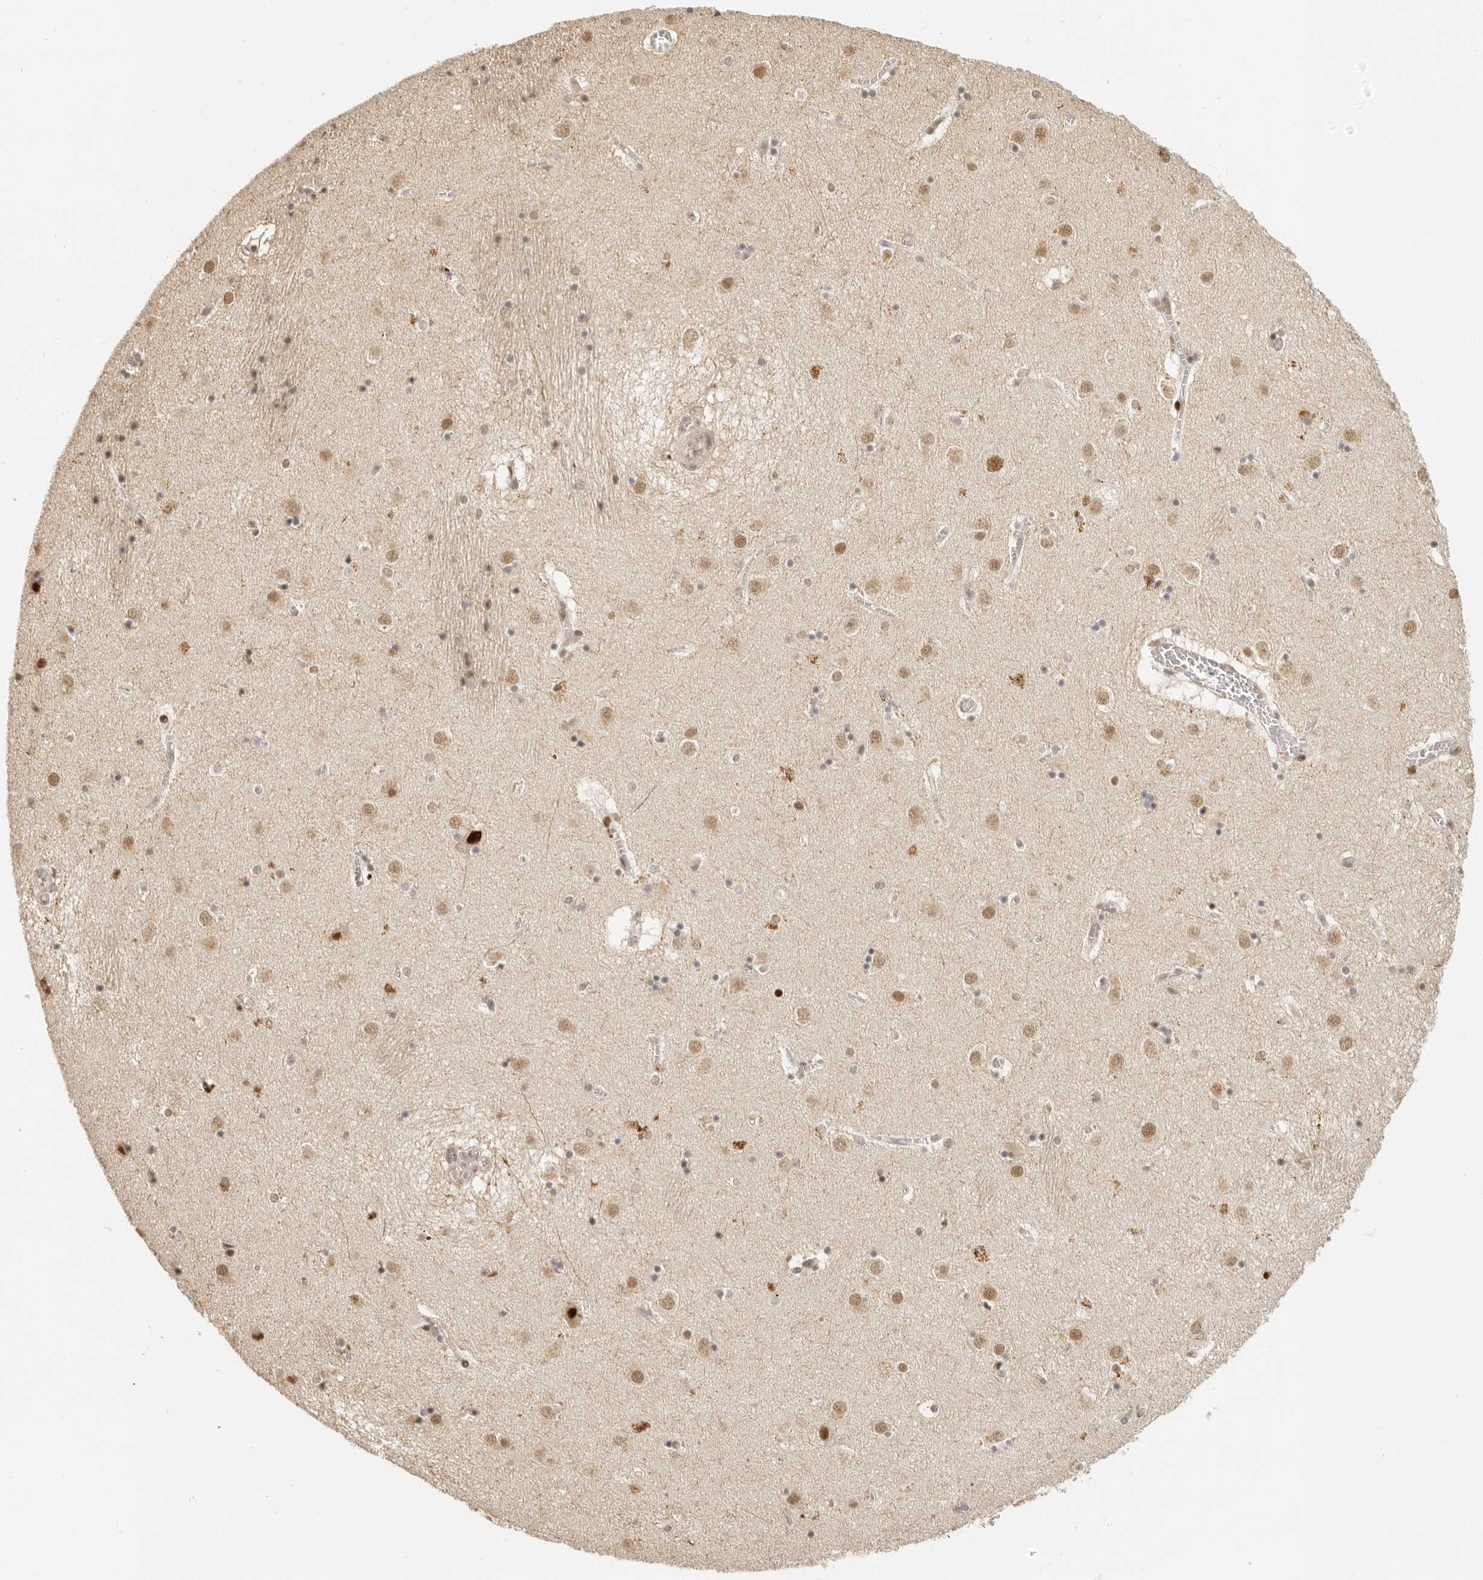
{"staining": {"intensity": "weak", "quantity": "25%-75%", "location": "nuclear"}, "tissue": "caudate", "cell_type": "Glial cells", "image_type": "normal", "snomed": [{"axis": "morphology", "description": "Normal tissue, NOS"}, {"axis": "topography", "description": "Lateral ventricle wall"}], "caption": "The immunohistochemical stain shows weak nuclear expression in glial cells of unremarkable caudate.", "gene": "GPBP1L1", "patient": {"sex": "male", "age": 70}}